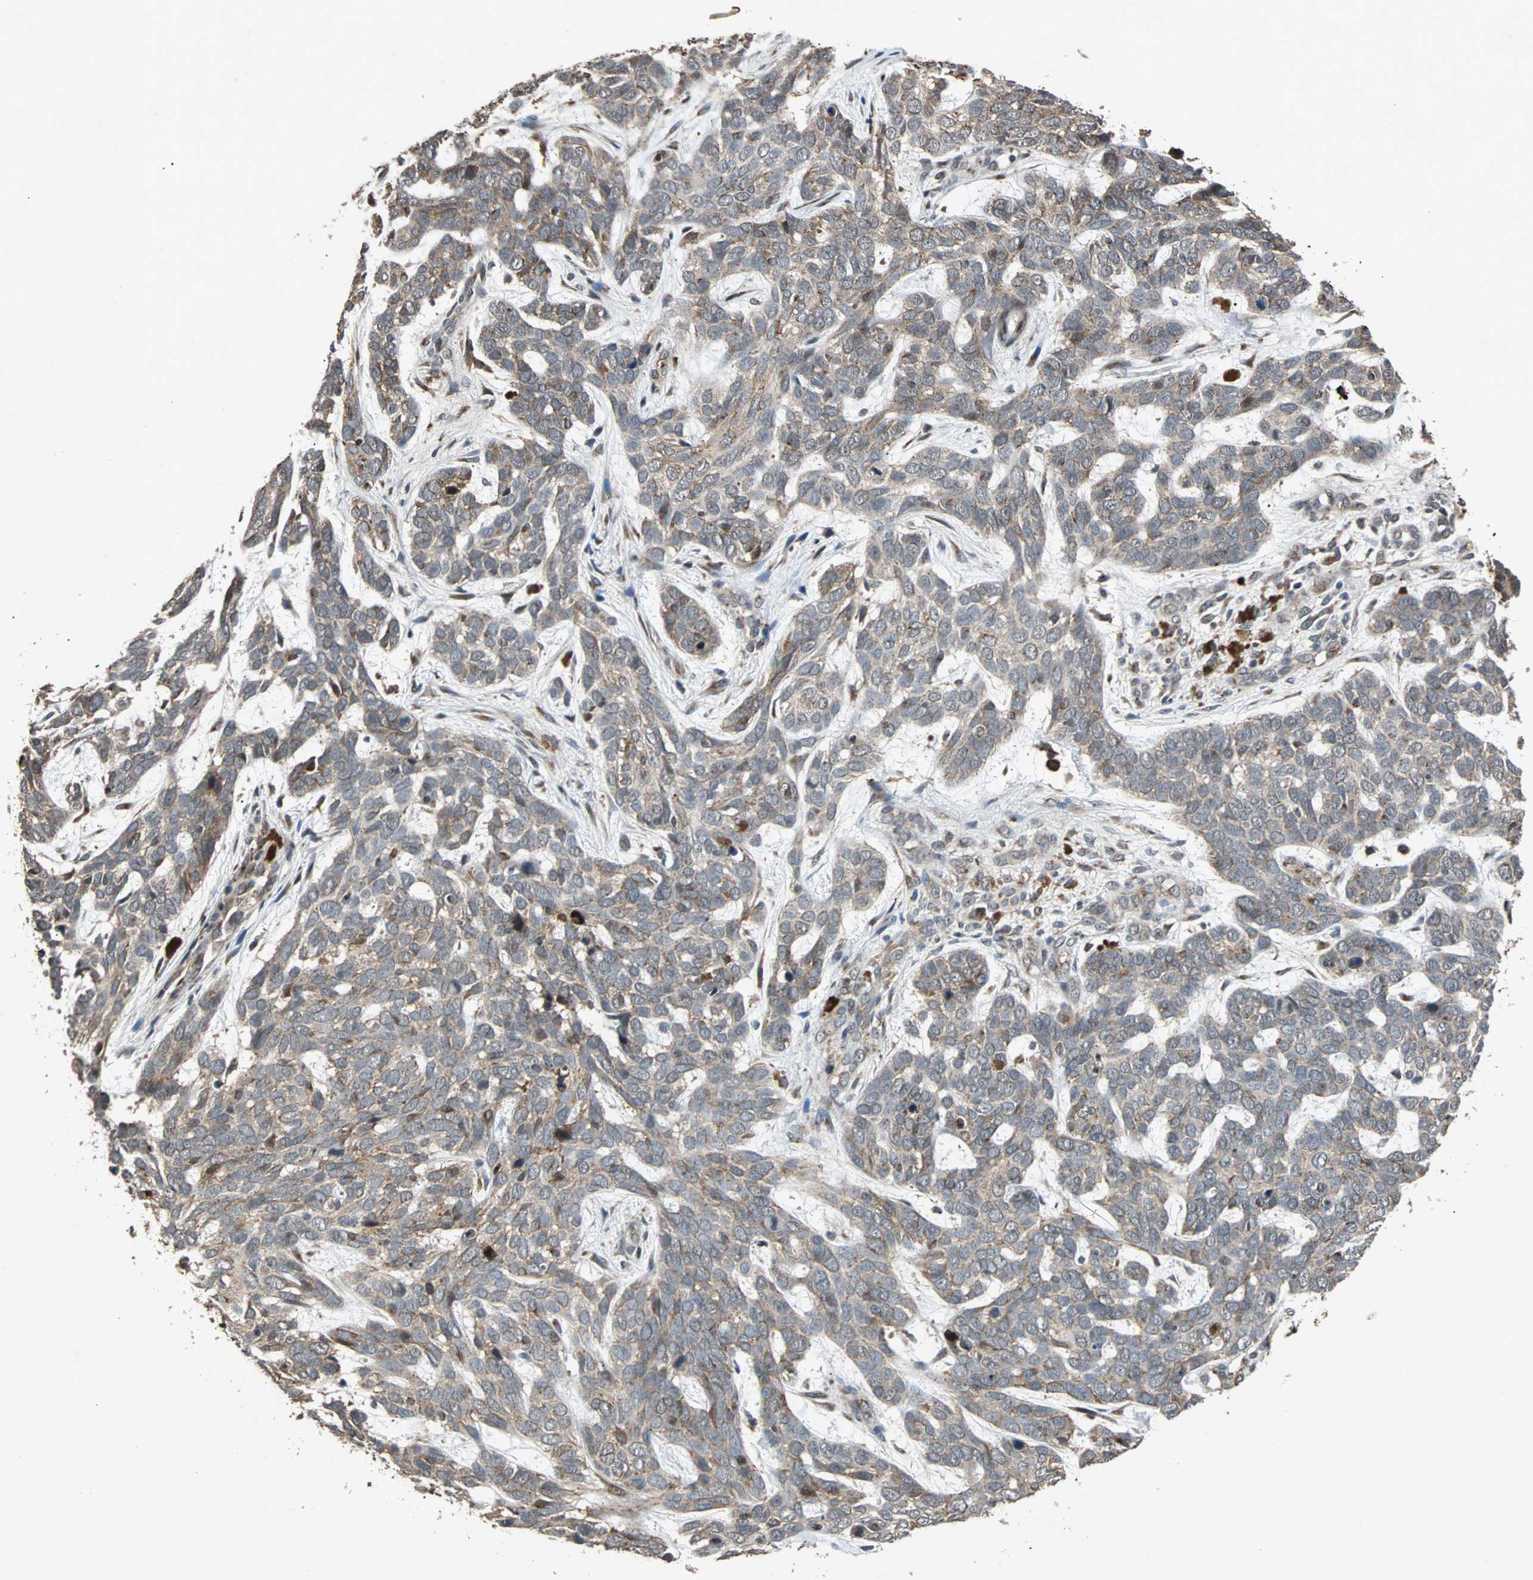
{"staining": {"intensity": "moderate", "quantity": ">75%", "location": "cytoplasmic/membranous"}, "tissue": "skin cancer", "cell_type": "Tumor cells", "image_type": "cancer", "snomed": [{"axis": "morphology", "description": "Basal cell carcinoma"}, {"axis": "topography", "description": "Skin"}], "caption": "DAB (3,3'-diaminobenzidine) immunohistochemical staining of basal cell carcinoma (skin) demonstrates moderate cytoplasmic/membranous protein positivity in approximately >75% of tumor cells.", "gene": "USP31", "patient": {"sex": "male", "age": 87}}